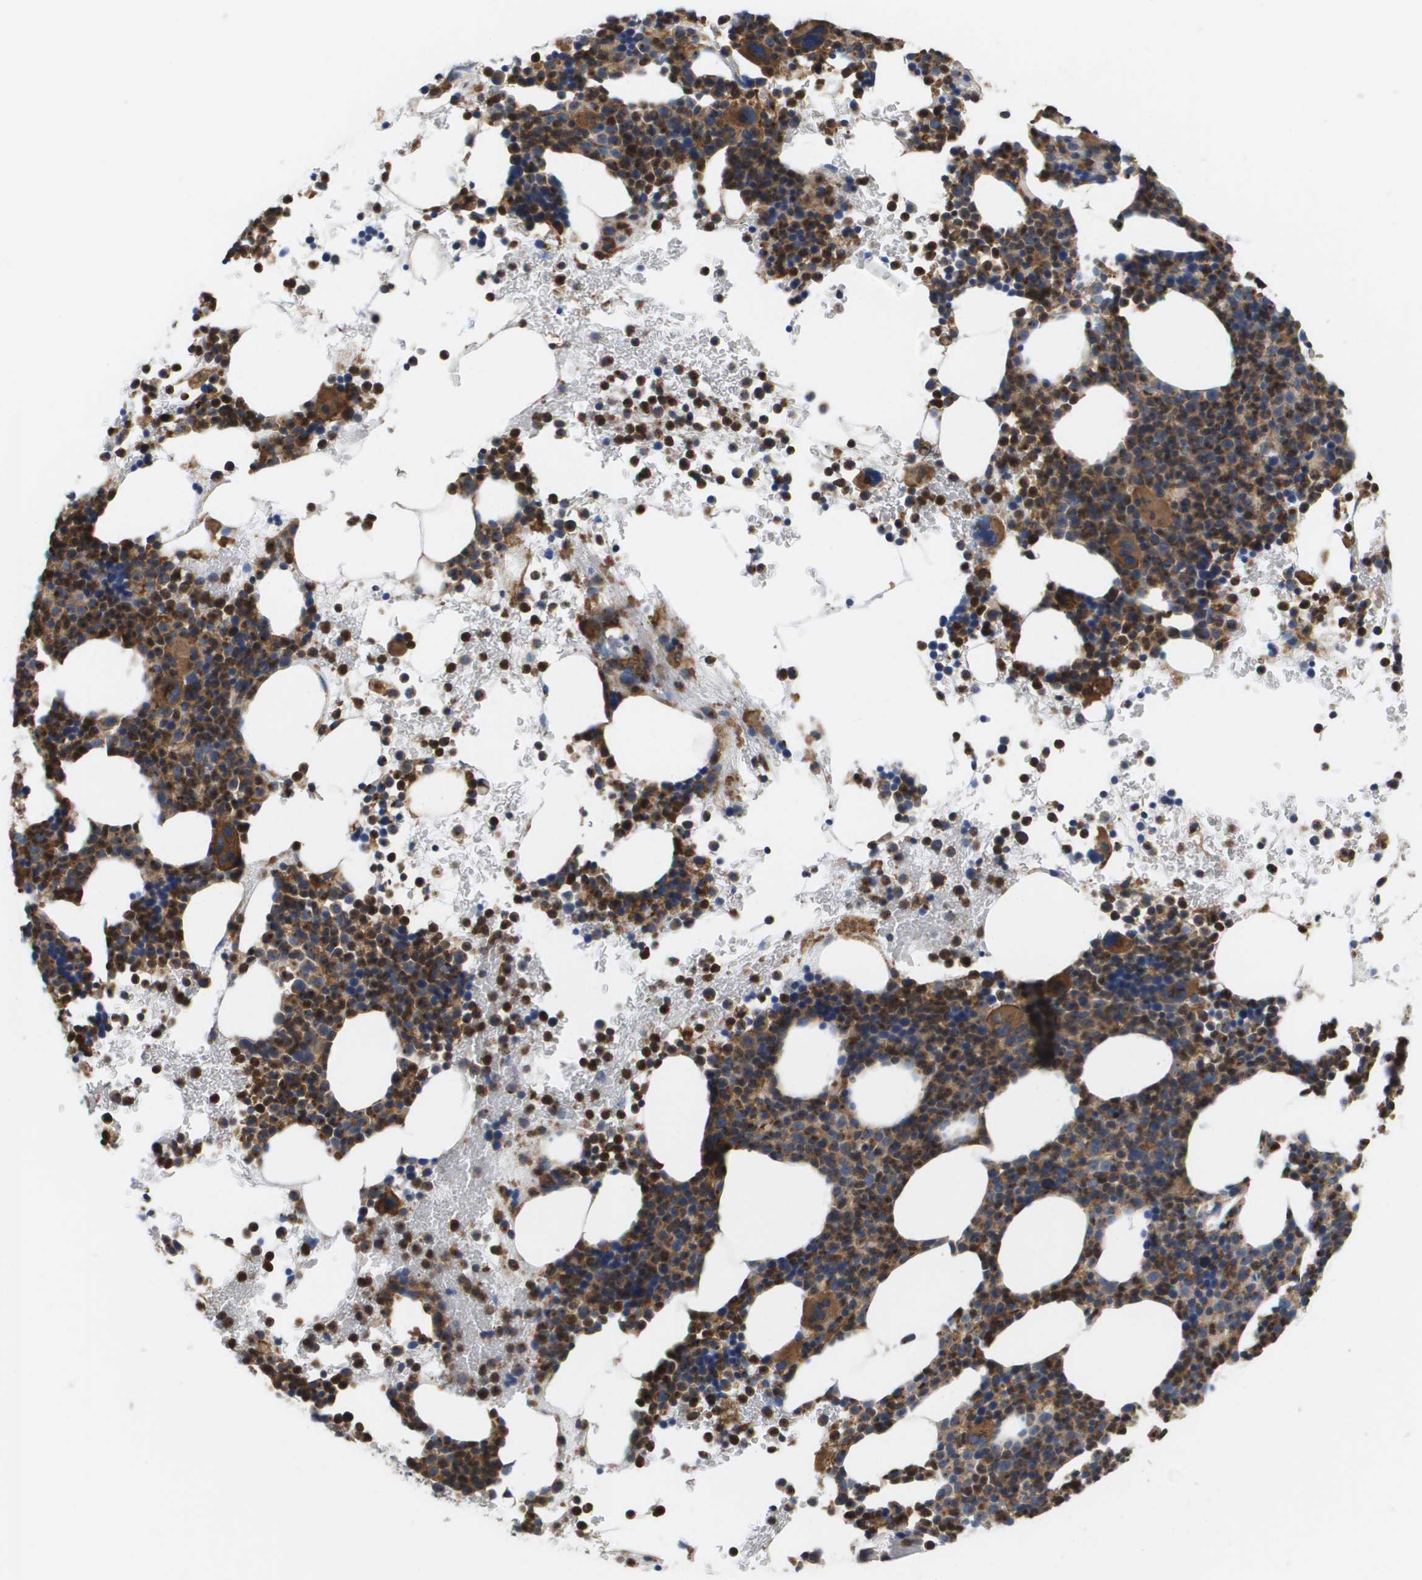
{"staining": {"intensity": "strong", "quantity": ">75%", "location": "cytoplasmic/membranous"}, "tissue": "bone marrow", "cell_type": "Hematopoietic cells", "image_type": "normal", "snomed": [{"axis": "morphology", "description": "Normal tissue, NOS"}, {"axis": "morphology", "description": "Inflammation, NOS"}, {"axis": "topography", "description": "Bone marrow"}], "caption": "A high-resolution histopathology image shows immunohistochemistry staining of normal bone marrow, which displays strong cytoplasmic/membranous staining in about >75% of hematopoietic cells.", "gene": "BST2", "patient": {"sex": "male", "age": 73}}